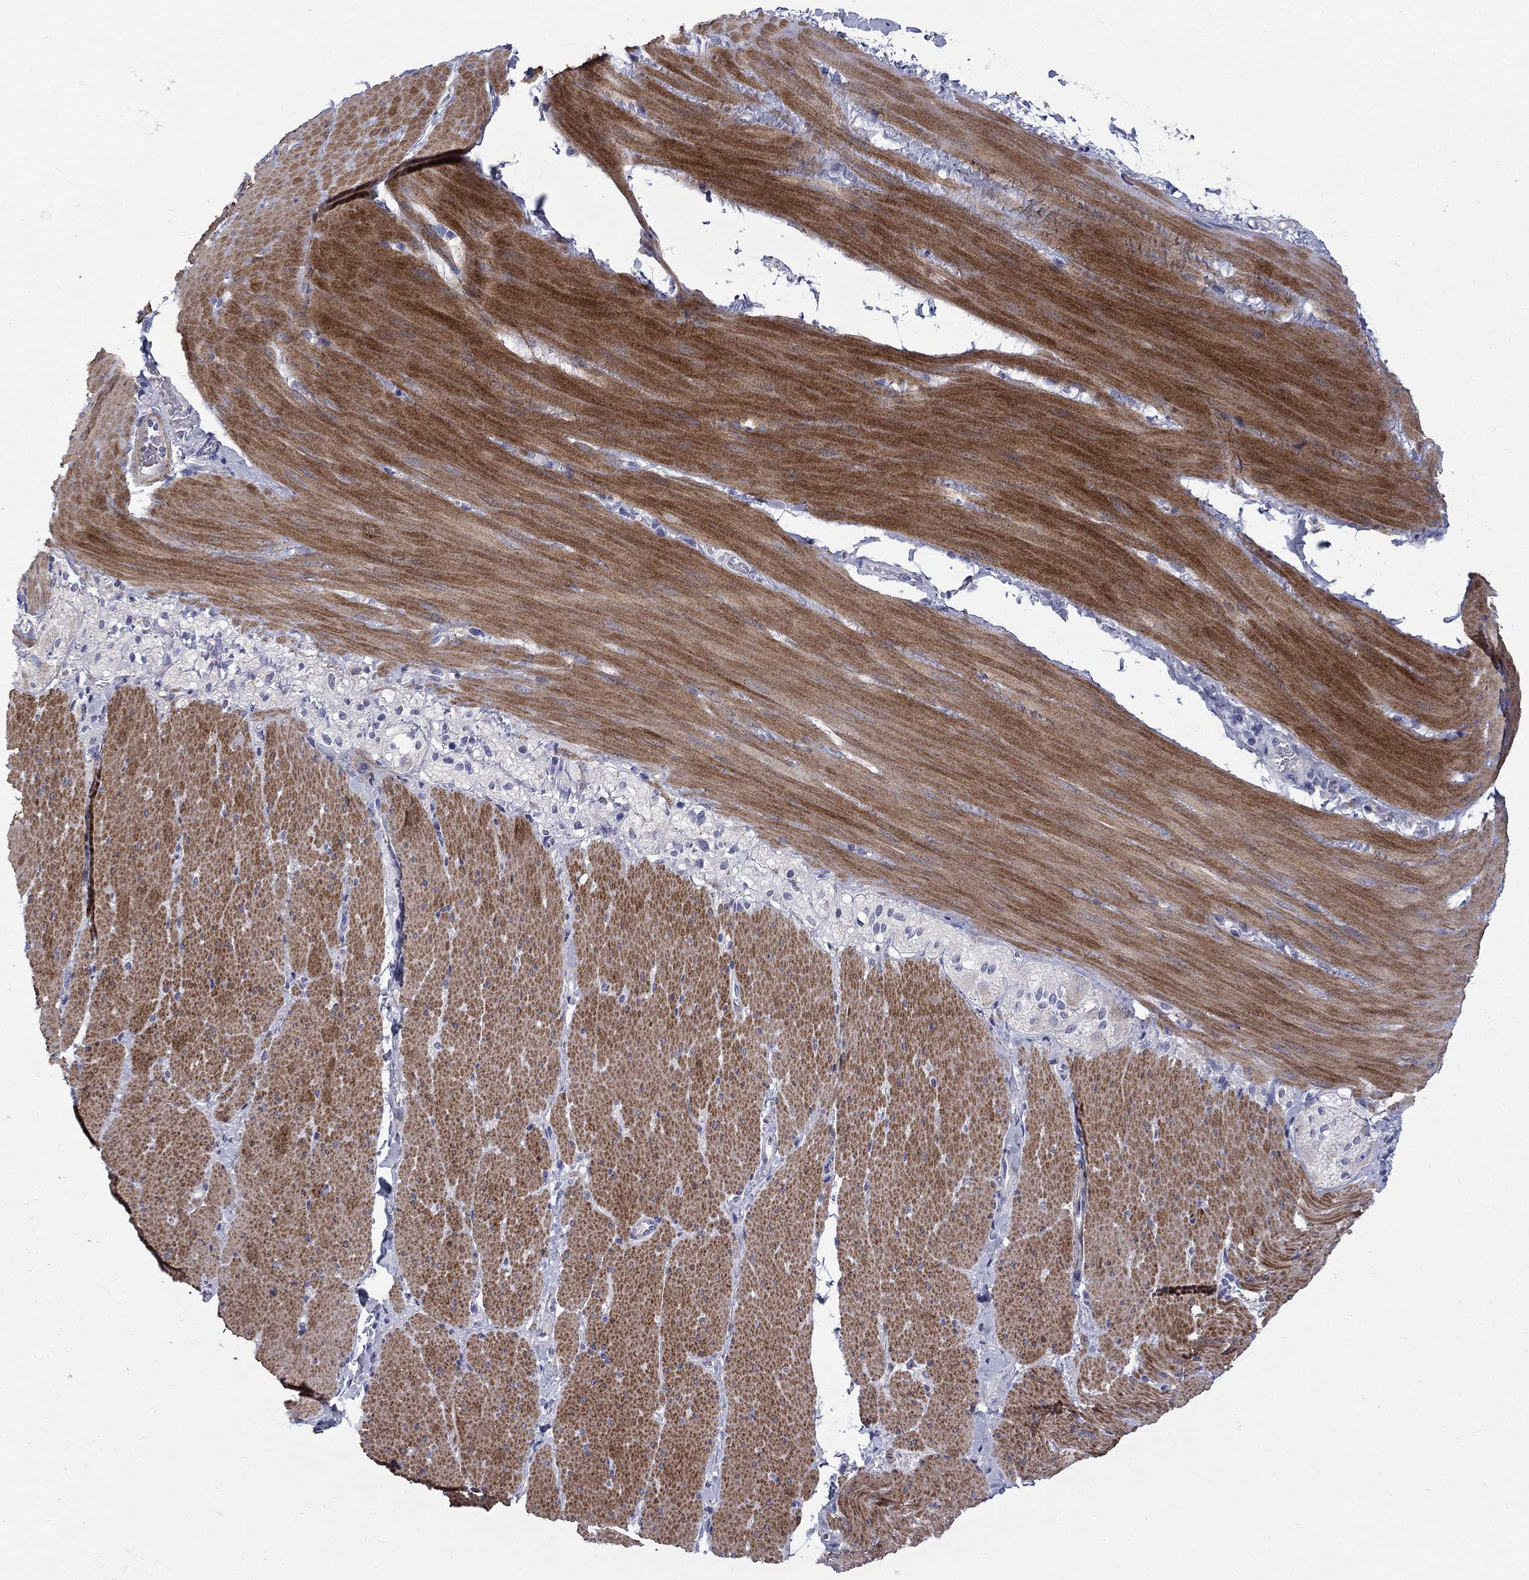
{"staining": {"intensity": "negative", "quantity": "none", "location": "none"}, "tissue": "adipose tissue", "cell_type": "Adipocytes", "image_type": "normal", "snomed": [{"axis": "morphology", "description": "Normal tissue, NOS"}, {"axis": "topography", "description": "Smooth muscle"}, {"axis": "topography", "description": "Duodenum"}, {"axis": "topography", "description": "Peripheral nerve tissue"}], "caption": "High power microscopy image of an immunohistochemistry image of normal adipose tissue, revealing no significant expression in adipocytes.", "gene": "FRK", "patient": {"sex": "female", "age": 61}}